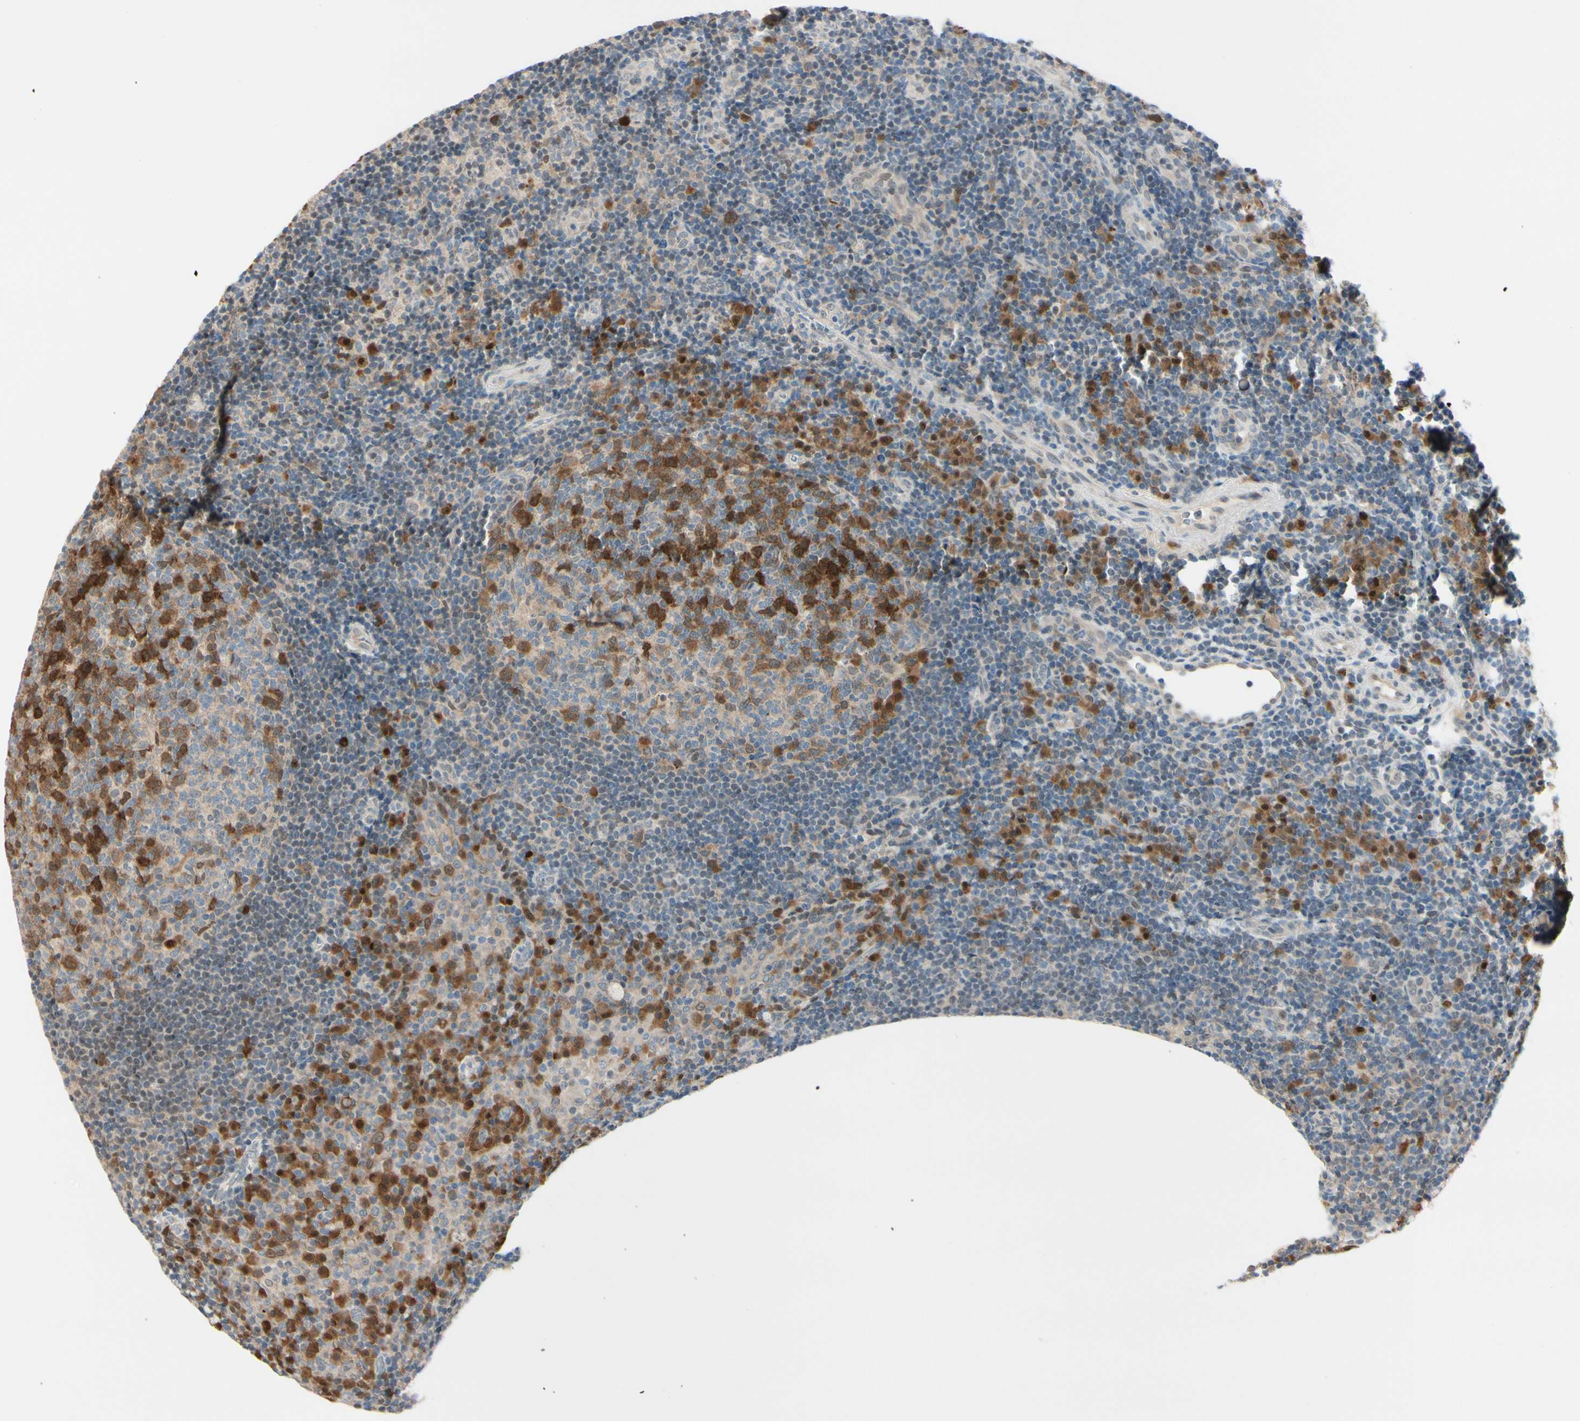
{"staining": {"intensity": "strong", "quantity": "25%-75%", "location": "cytoplasmic/membranous"}, "tissue": "tonsil", "cell_type": "Germinal center cells", "image_type": "normal", "snomed": [{"axis": "morphology", "description": "Normal tissue, NOS"}, {"axis": "topography", "description": "Tonsil"}], "caption": "Protein expression analysis of normal tonsil displays strong cytoplasmic/membranous staining in about 25%-75% of germinal center cells.", "gene": "PTTG1", "patient": {"sex": "female", "age": 40}}